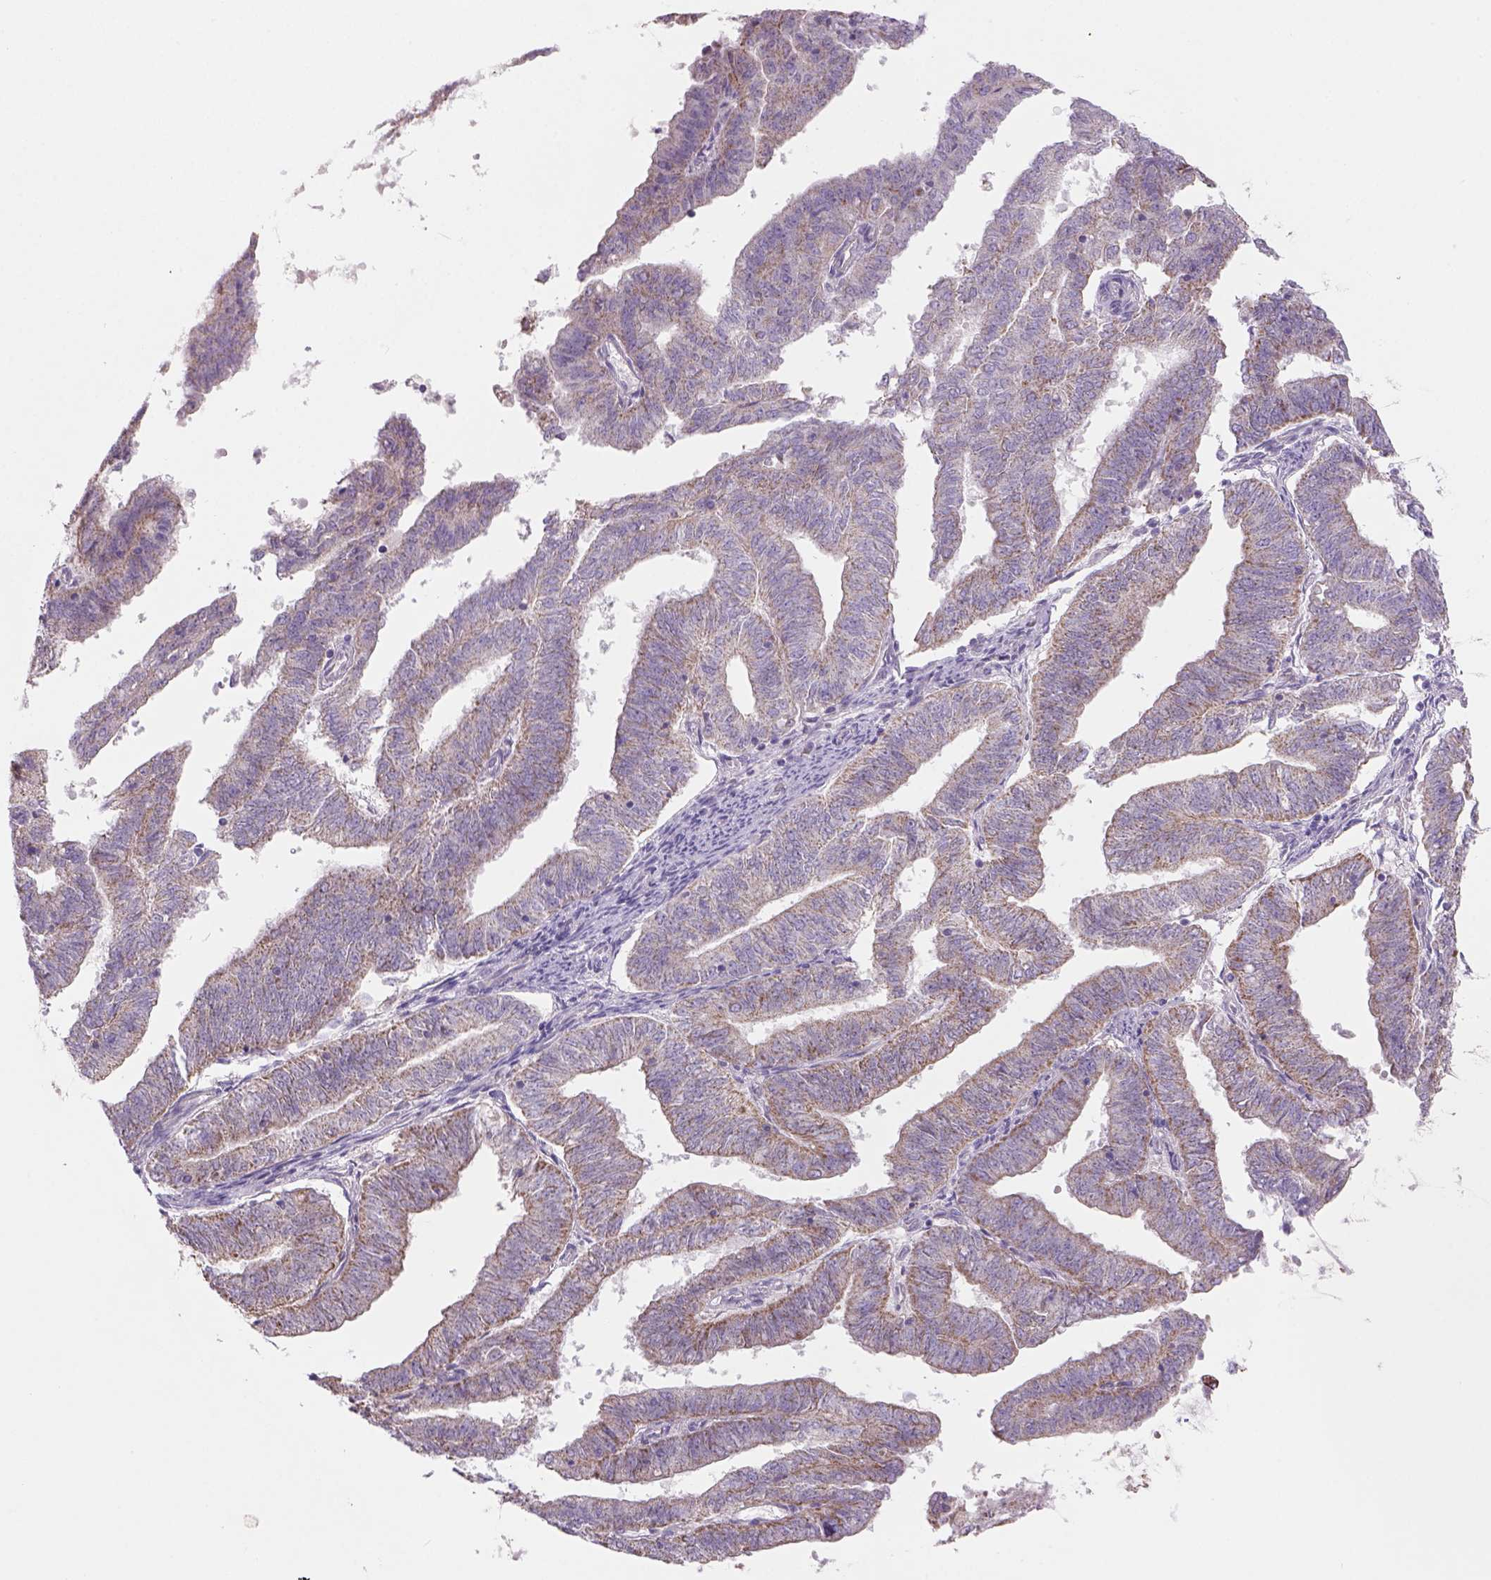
{"staining": {"intensity": "weak", "quantity": "25%-75%", "location": "cytoplasmic/membranous"}, "tissue": "endometrial cancer", "cell_type": "Tumor cells", "image_type": "cancer", "snomed": [{"axis": "morphology", "description": "Adenocarcinoma, NOS"}, {"axis": "topography", "description": "Endometrium"}], "caption": "An image showing weak cytoplasmic/membranous positivity in about 25%-75% of tumor cells in endometrial cancer, as visualized by brown immunohistochemical staining.", "gene": "ADGRV1", "patient": {"sex": "female", "age": 82}}